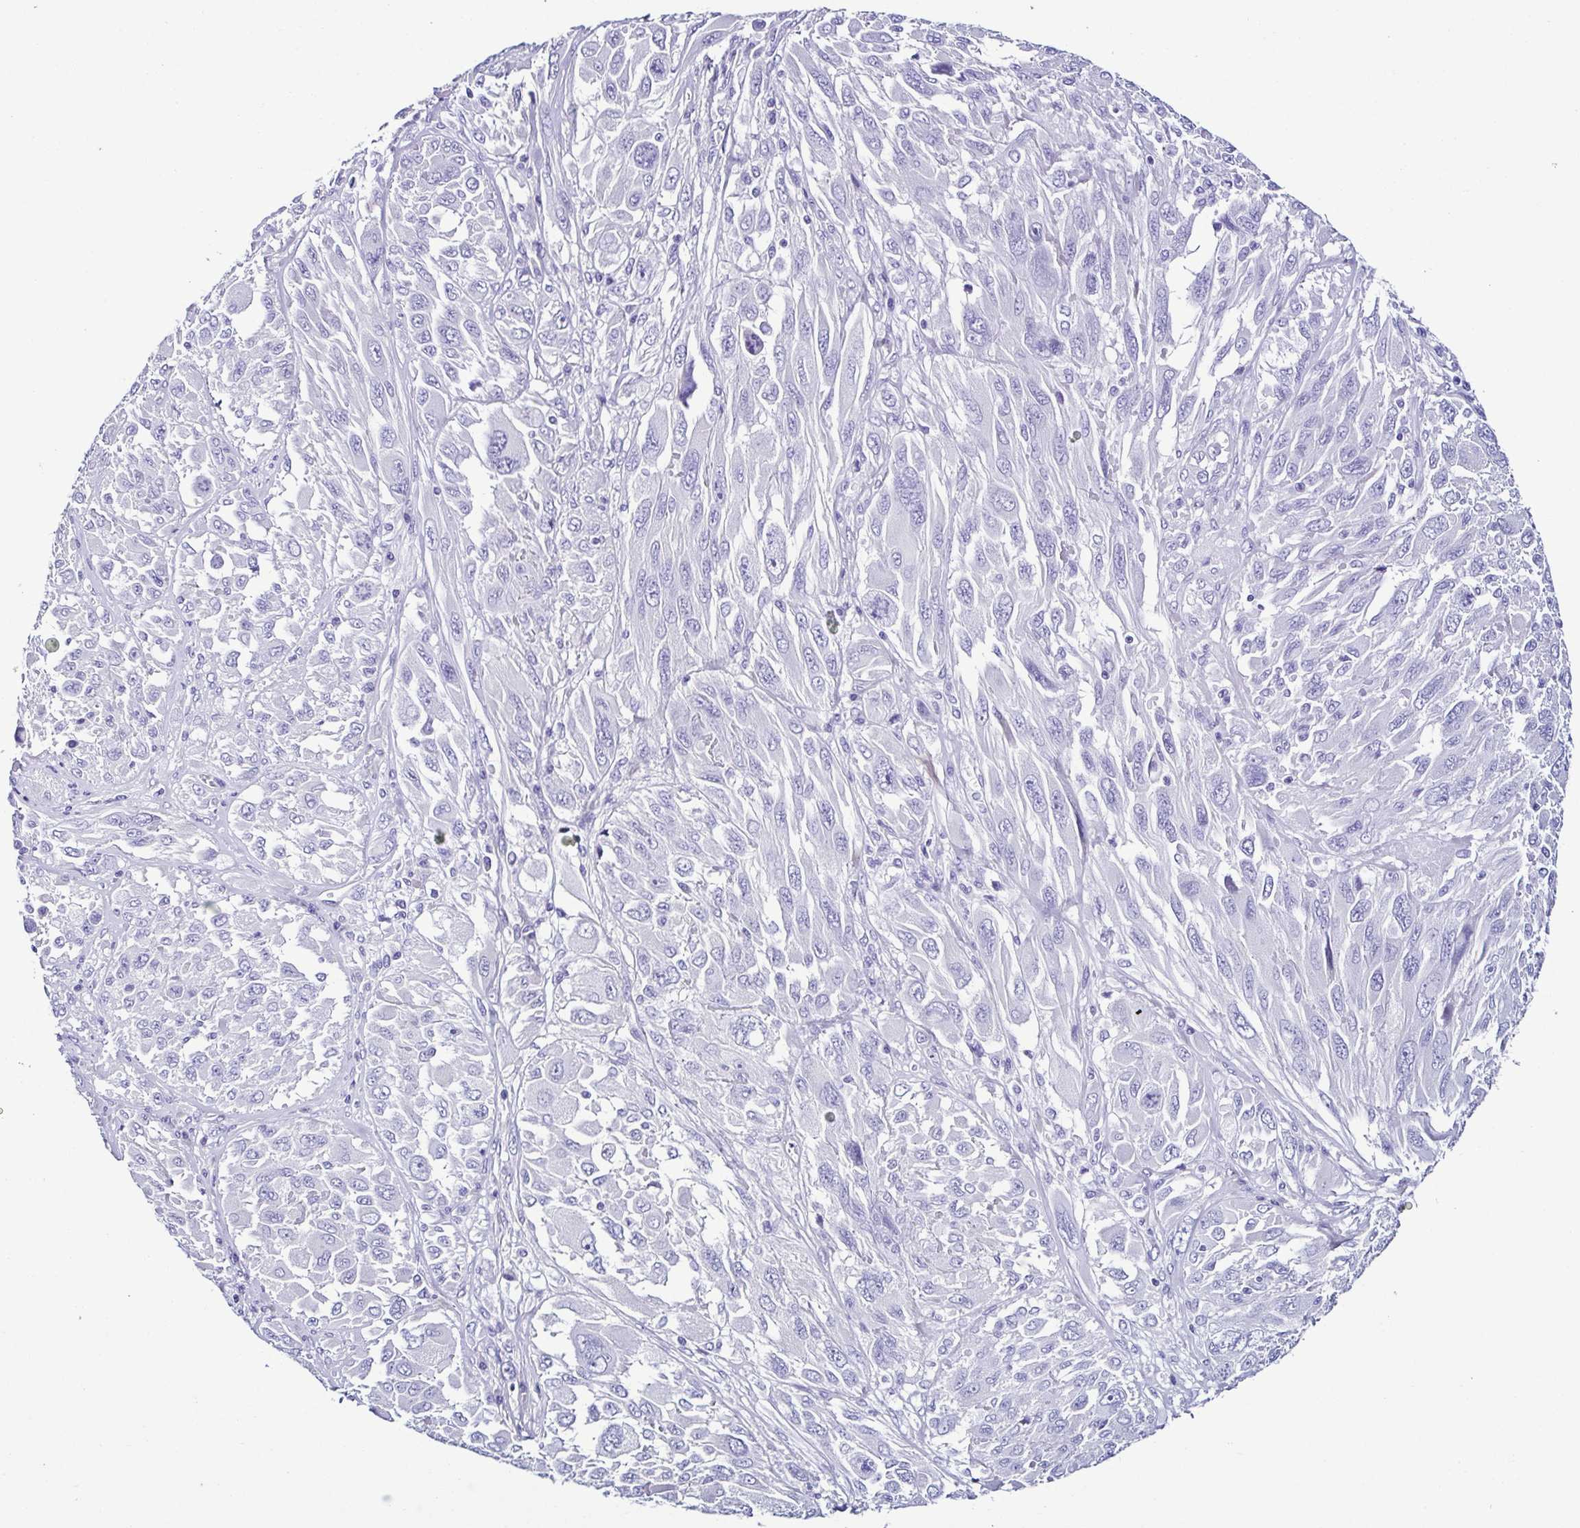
{"staining": {"intensity": "negative", "quantity": "none", "location": "none"}, "tissue": "melanoma", "cell_type": "Tumor cells", "image_type": "cancer", "snomed": [{"axis": "morphology", "description": "Malignant melanoma, NOS"}, {"axis": "topography", "description": "Skin"}], "caption": "Immunohistochemistry image of neoplastic tissue: malignant melanoma stained with DAB displays no significant protein positivity in tumor cells.", "gene": "SRL", "patient": {"sex": "female", "age": 91}}